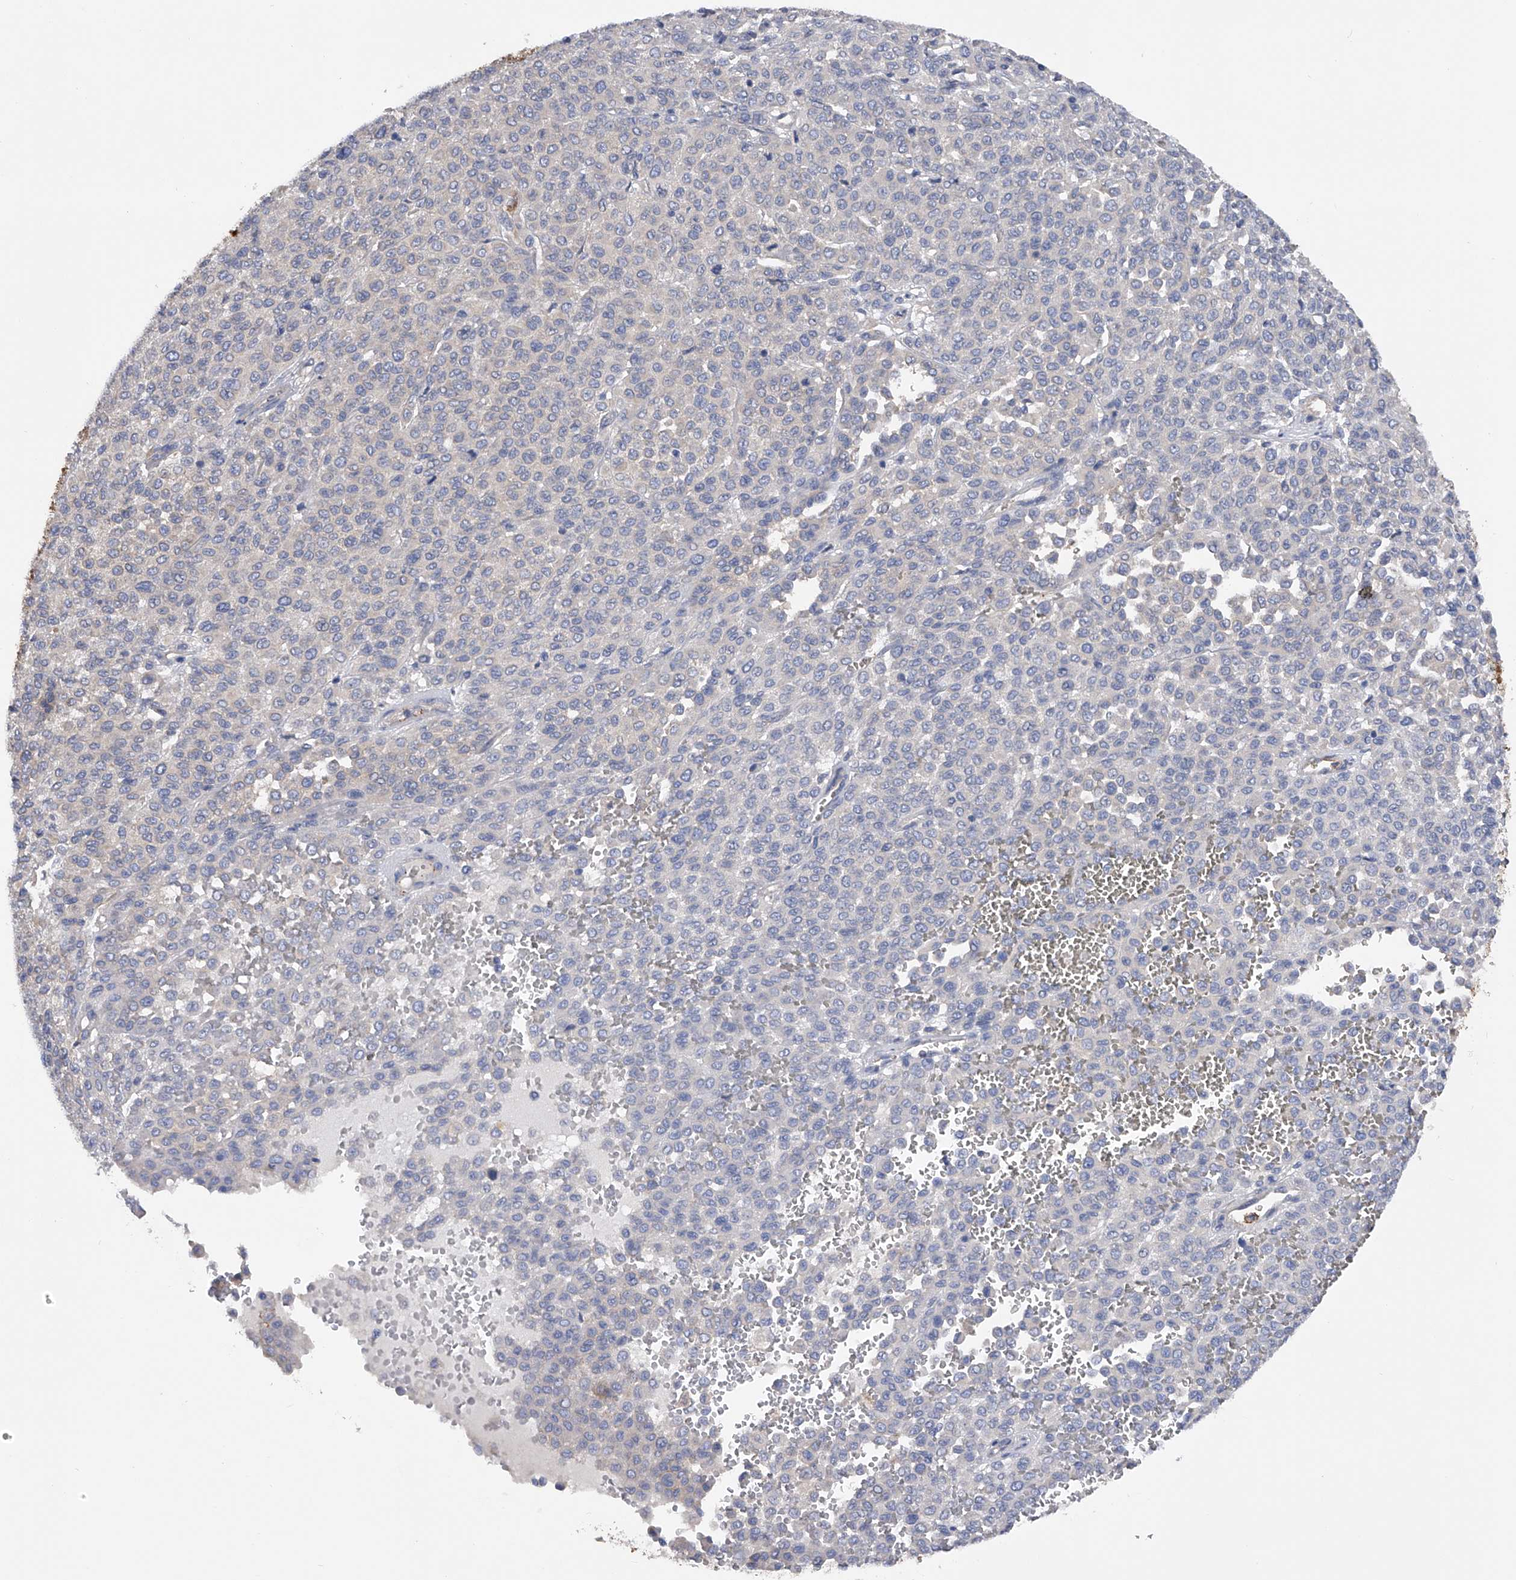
{"staining": {"intensity": "negative", "quantity": "none", "location": "none"}, "tissue": "melanoma", "cell_type": "Tumor cells", "image_type": "cancer", "snomed": [{"axis": "morphology", "description": "Malignant melanoma, Metastatic site"}, {"axis": "topography", "description": "Pancreas"}], "caption": "Melanoma was stained to show a protein in brown. There is no significant positivity in tumor cells. (Immunohistochemistry, brightfield microscopy, high magnification).", "gene": "RWDD2A", "patient": {"sex": "female", "age": 30}}